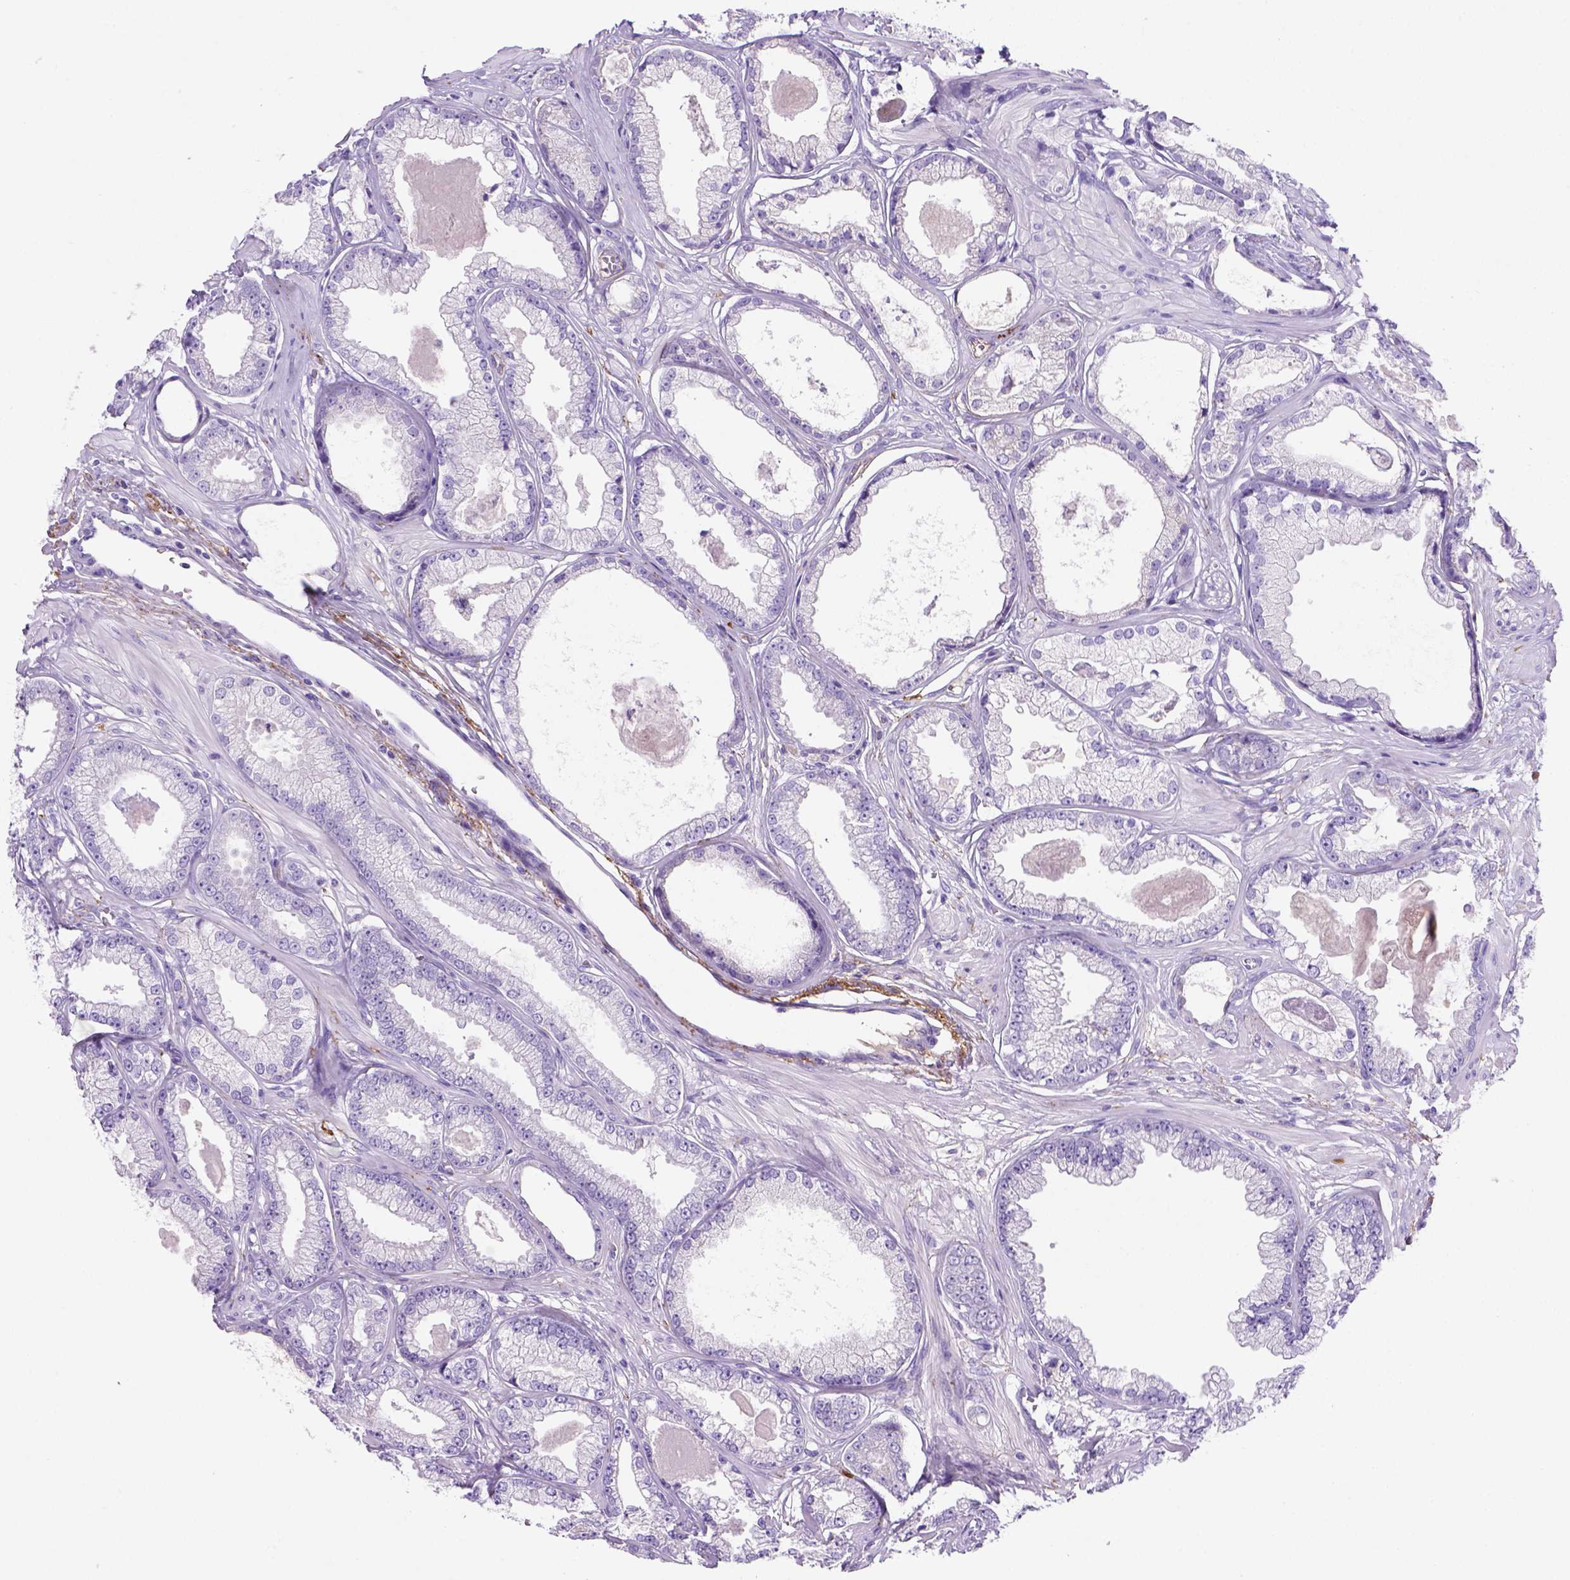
{"staining": {"intensity": "negative", "quantity": "none", "location": "none"}, "tissue": "prostate cancer", "cell_type": "Tumor cells", "image_type": "cancer", "snomed": [{"axis": "morphology", "description": "Adenocarcinoma, Low grade"}, {"axis": "topography", "description": "Prostate"}], "caption": "An image of human prostate cancer is negative for staining in tumor cells.", "gene": "SIRPD", "patient": {"sex": "male", "age": 64}}